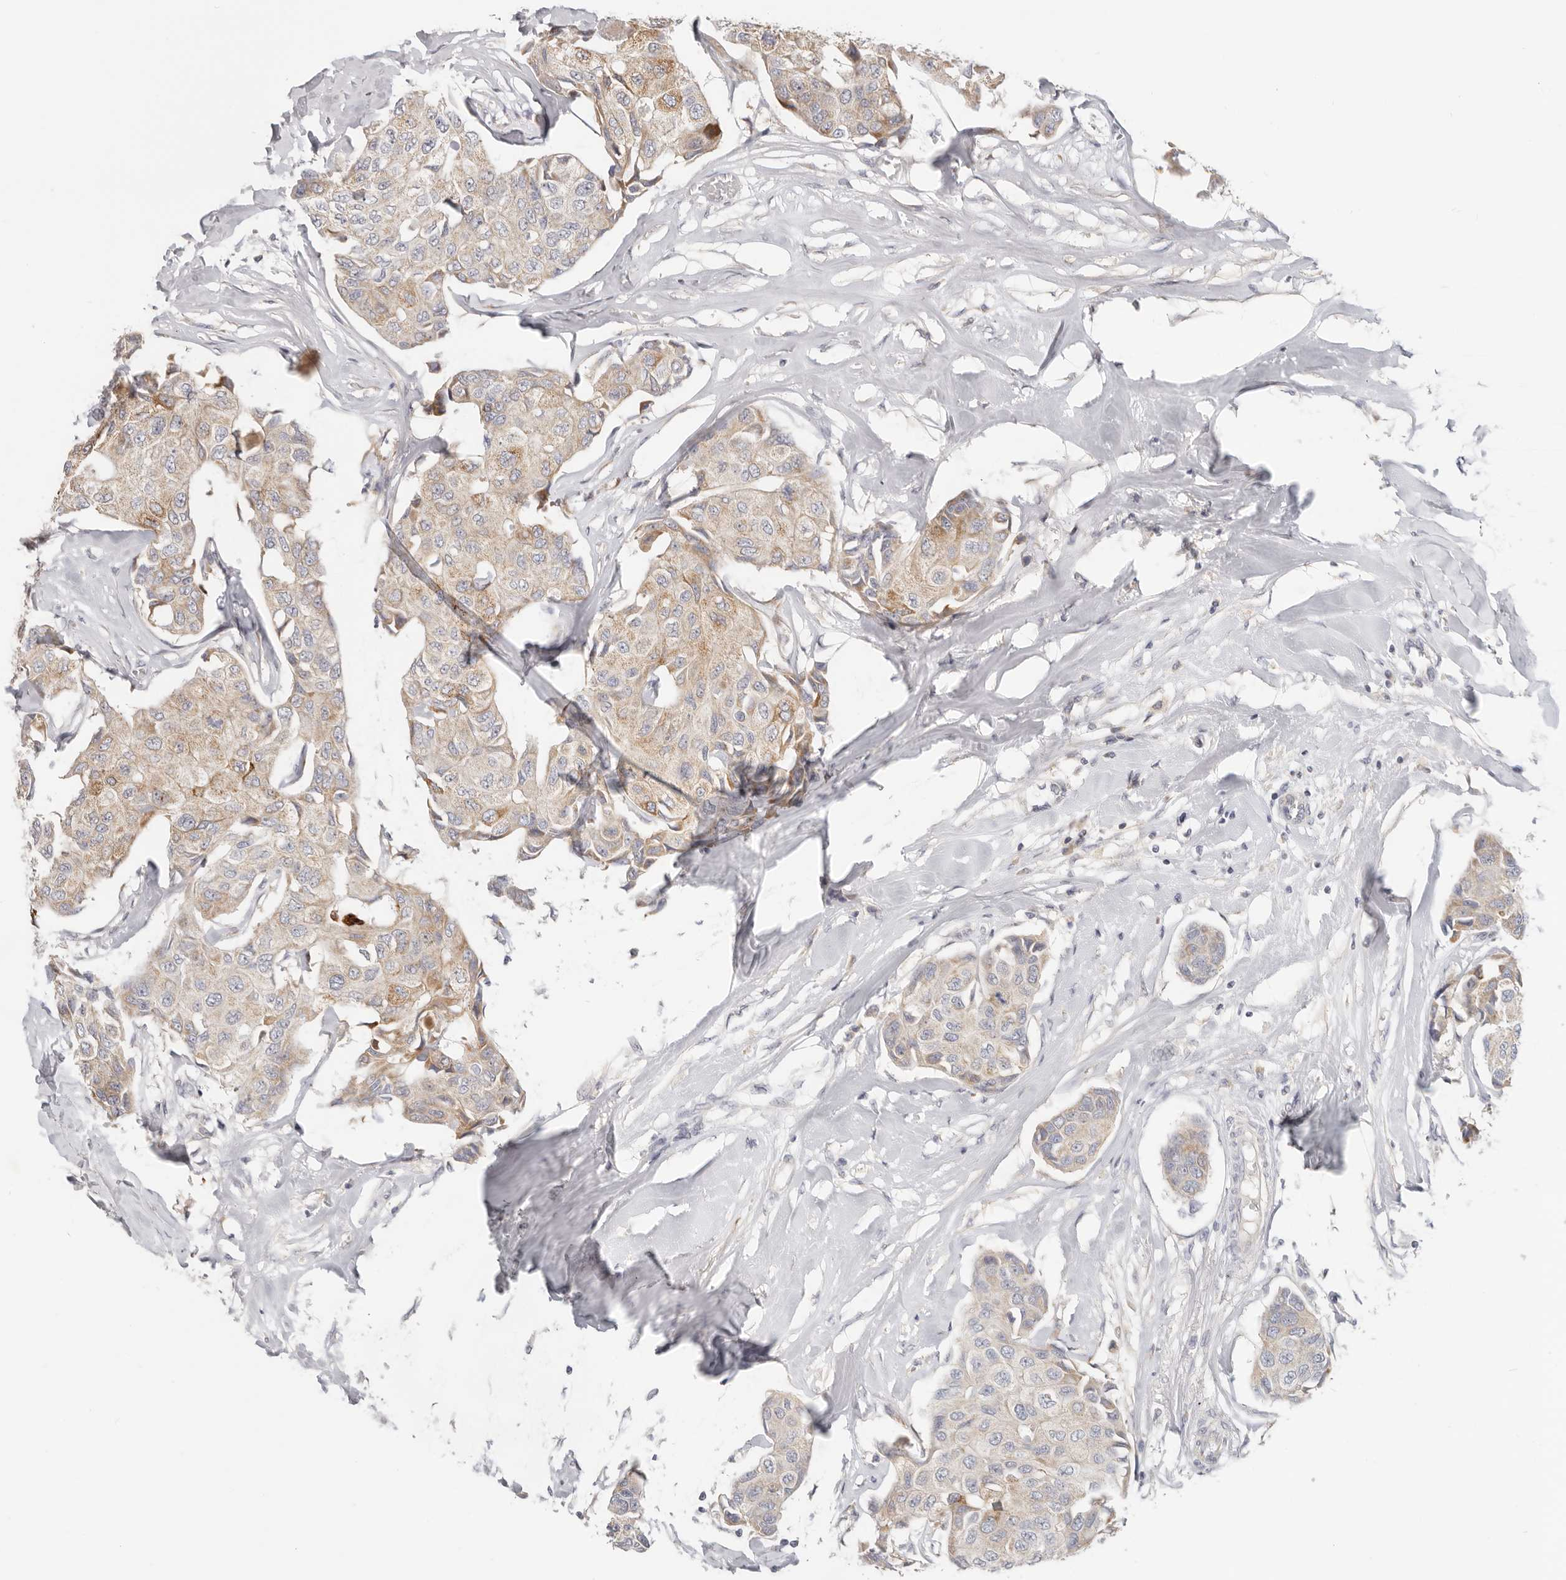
{"staining": {"intensity": "weak", "quantity": ">75%", "location": "cytoplasmic/membranous"}, "tissue": "breast cancer", "cell_type": "Tumor cells", "image_type": "cancer", "snomed": [{"axis": "morphology", "description": "Duct carcinoma"}, {"axis": "topography", "description": "Breast"}], "caption": "Weak cytoplasmic/membranous protein positivity is seen in about >75% of tumor cells in breast infiltrating ductal carcinoma. The protein is stained brown, and the nuclei are stained in blue (DAB IHC with brightfield microscopy, high magnification).", "gene": "TFB2M", "patient": {"sex": "female", "age": 80}}